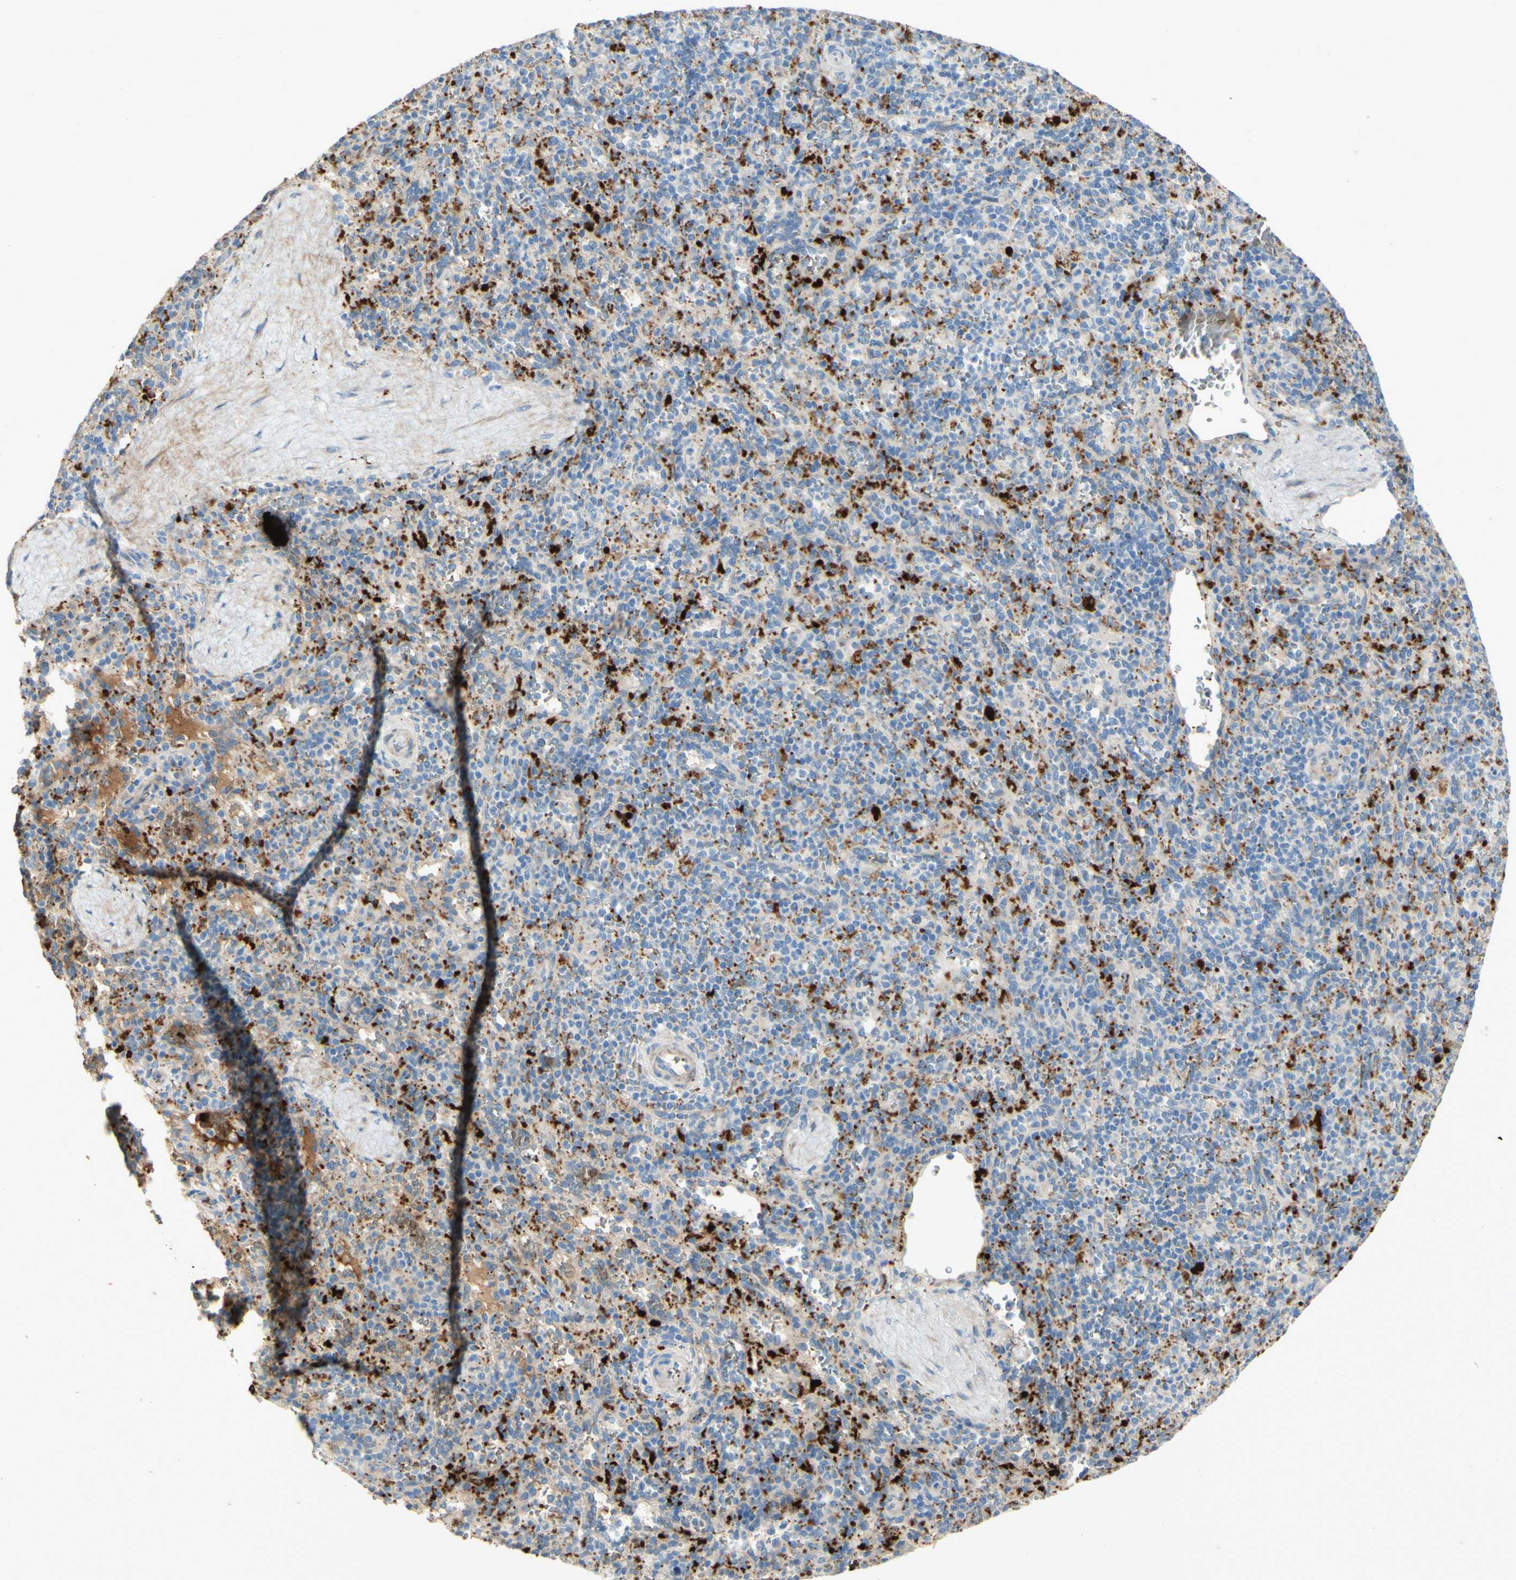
{"staining": {"intensity": "weak", "quantity": "<25%", "location": "cytoplasmic/membranous"}, "tissue": "spleen", "cell_type": "Cells in red pulp", "image_type": "normal", "snomed": [{"axis": "morphology", "description": "Normal tissue, NOS"}, {"axis": "topography", "description": "Spleen"}], "caption": "This micrograph is of unremarkable spleen stained with IHC to label a protein in brown with the nuclei are counter-stained blue. There is no expression in cells in red pulp.", "gene": "GAN", "patient": {"sex": "male", "age": 36}}